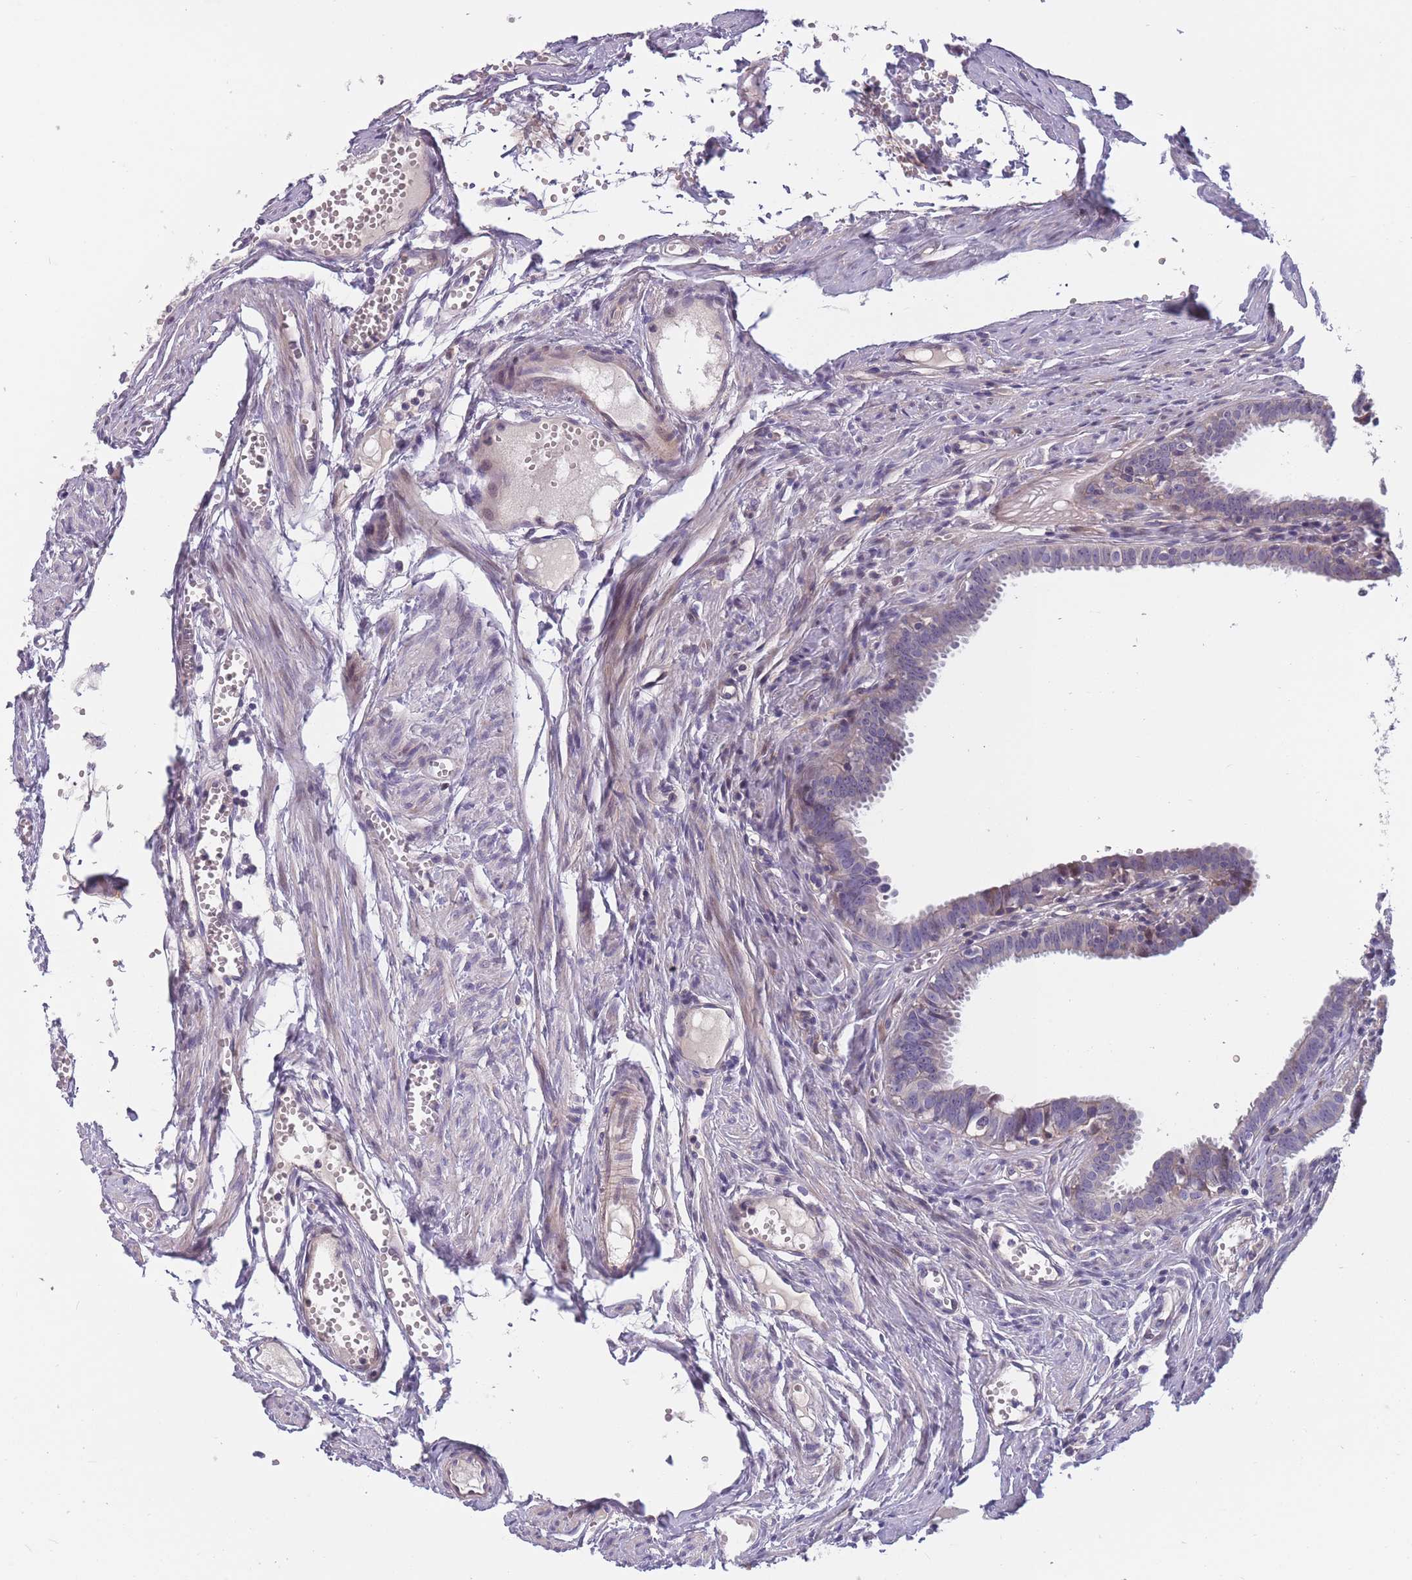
{"staining": {"intensity": "moderate", "quantity": "<25%", "location": "cytoplasmic/membranous"}, "tissue": "fallopian tube", "cell_type": "Glandular cells", "image_type": "normal", "snomed": [{"axis": "morphology", "description": "Normal tissue, NOS"}, {"axis": "morphology", "description": "Carcinoma, NOS"}, {"axis": "topography", "description": "Fallopian tube"}, {"axis": "topography", "description": "Ovary"}], "caption": "A low amount of moderate cytoplasmic/membranous expression is appreciated in about <25% of glandular cells in normal fallopian tube. The staining was performed using DAB to visualize the protein expression in brown, while the nuclei were stained in blue with hematoxylin (Magnification: 20x).", "gene": "FAM83F", "patient": {"sex": "female", "age": 59}}